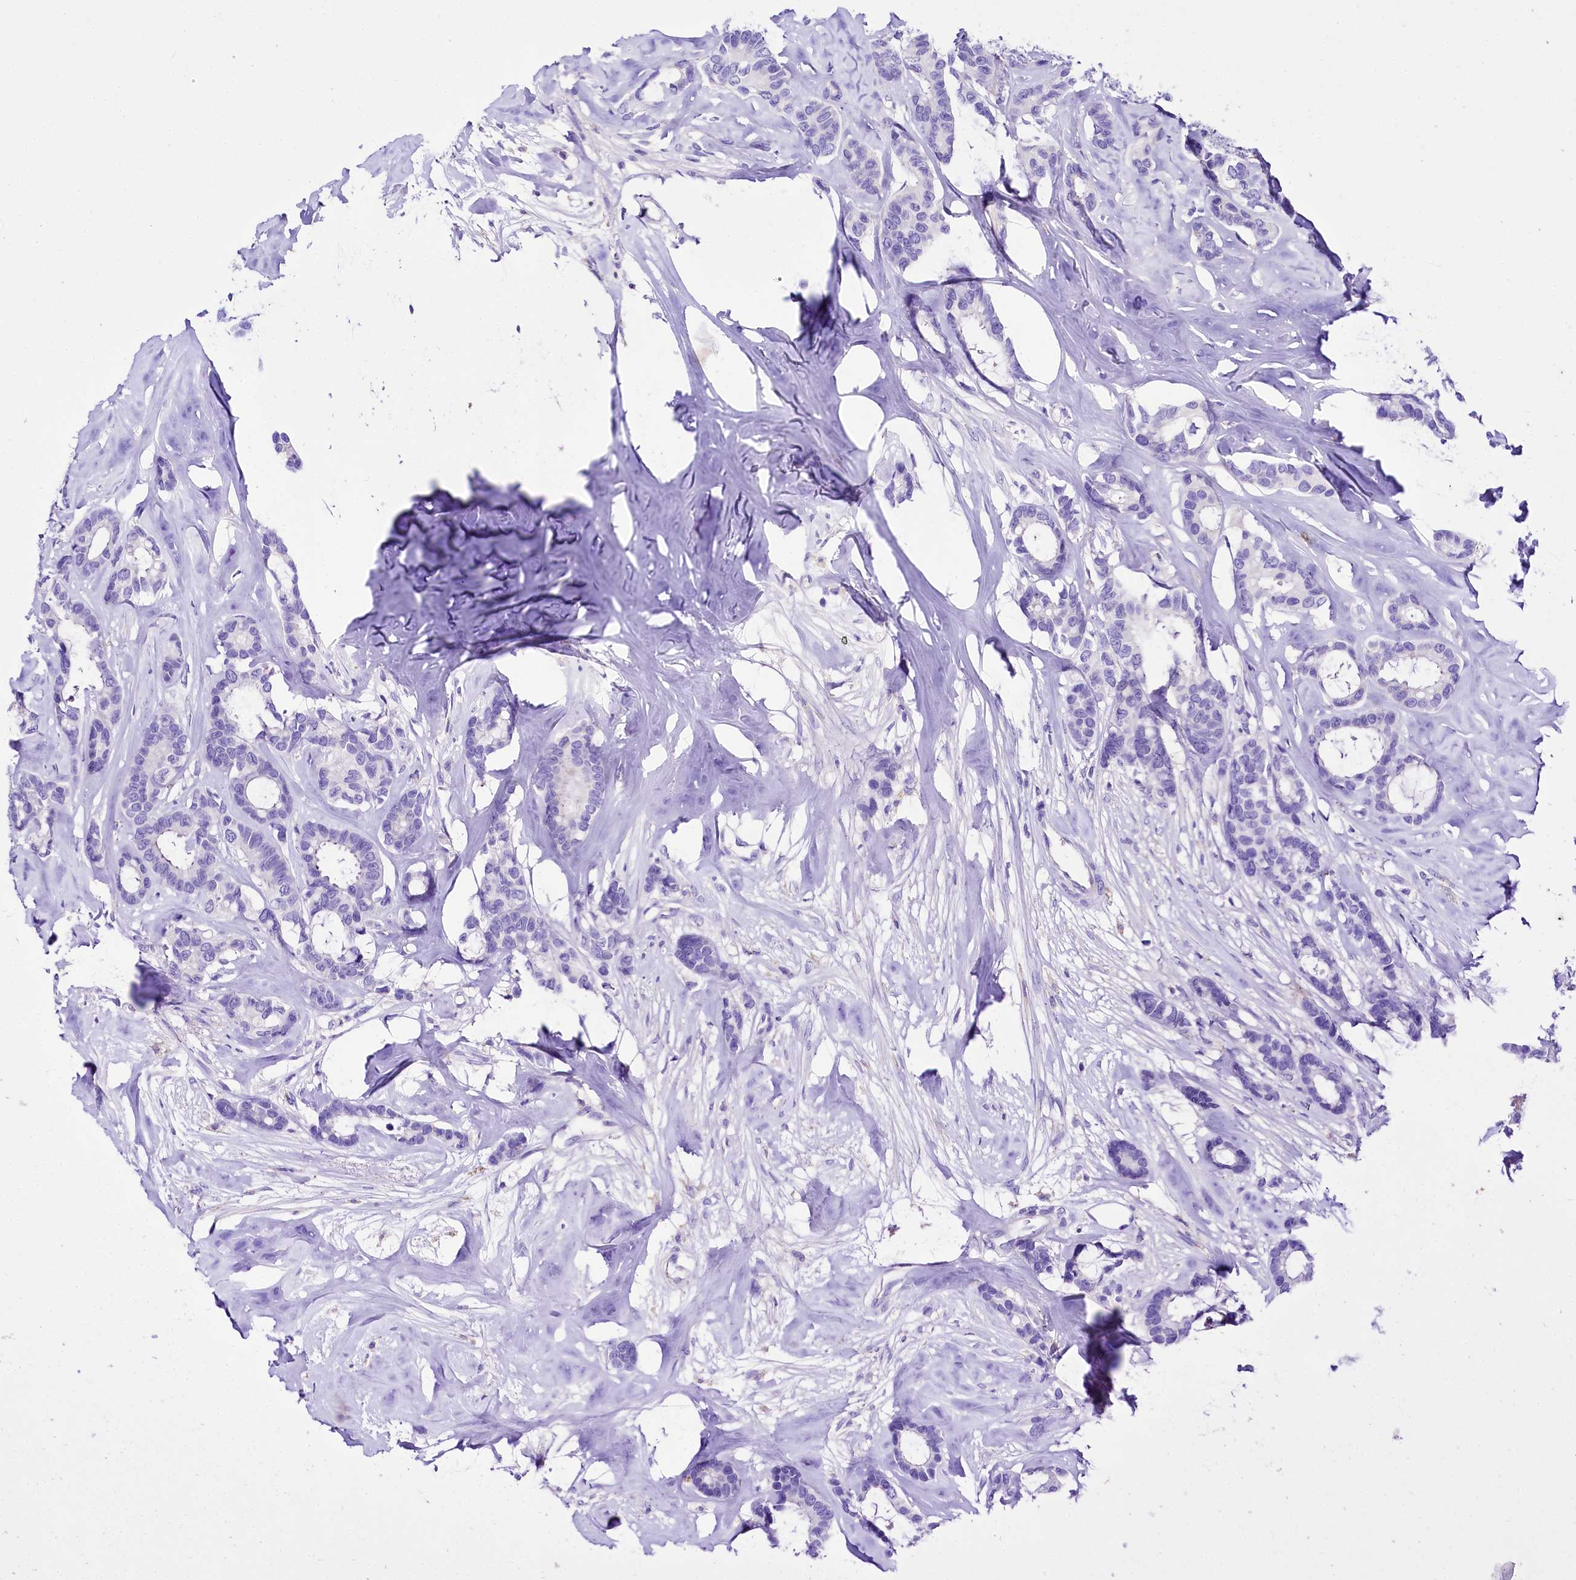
{"staining": {"intensity": "negative", "quantity": "none", "location": "none"}, "tissue": "breast cancer", "cell_type": "Tumor cells", "image_type": "cancer", "snomed": [{"axis": "morphology", "description": "Duct carcinoma"}, {"axis": "topography", "description": "Breast"}], "caption": "Immunohistochemistry of breast cancer (invasive ductal carcinoma) displays no staining in tumor cells. (DAB immunohistochemistry (IHC), high magnification).", "gene": "A2ML1", "patient": {"sex": "female", "age": 87}}